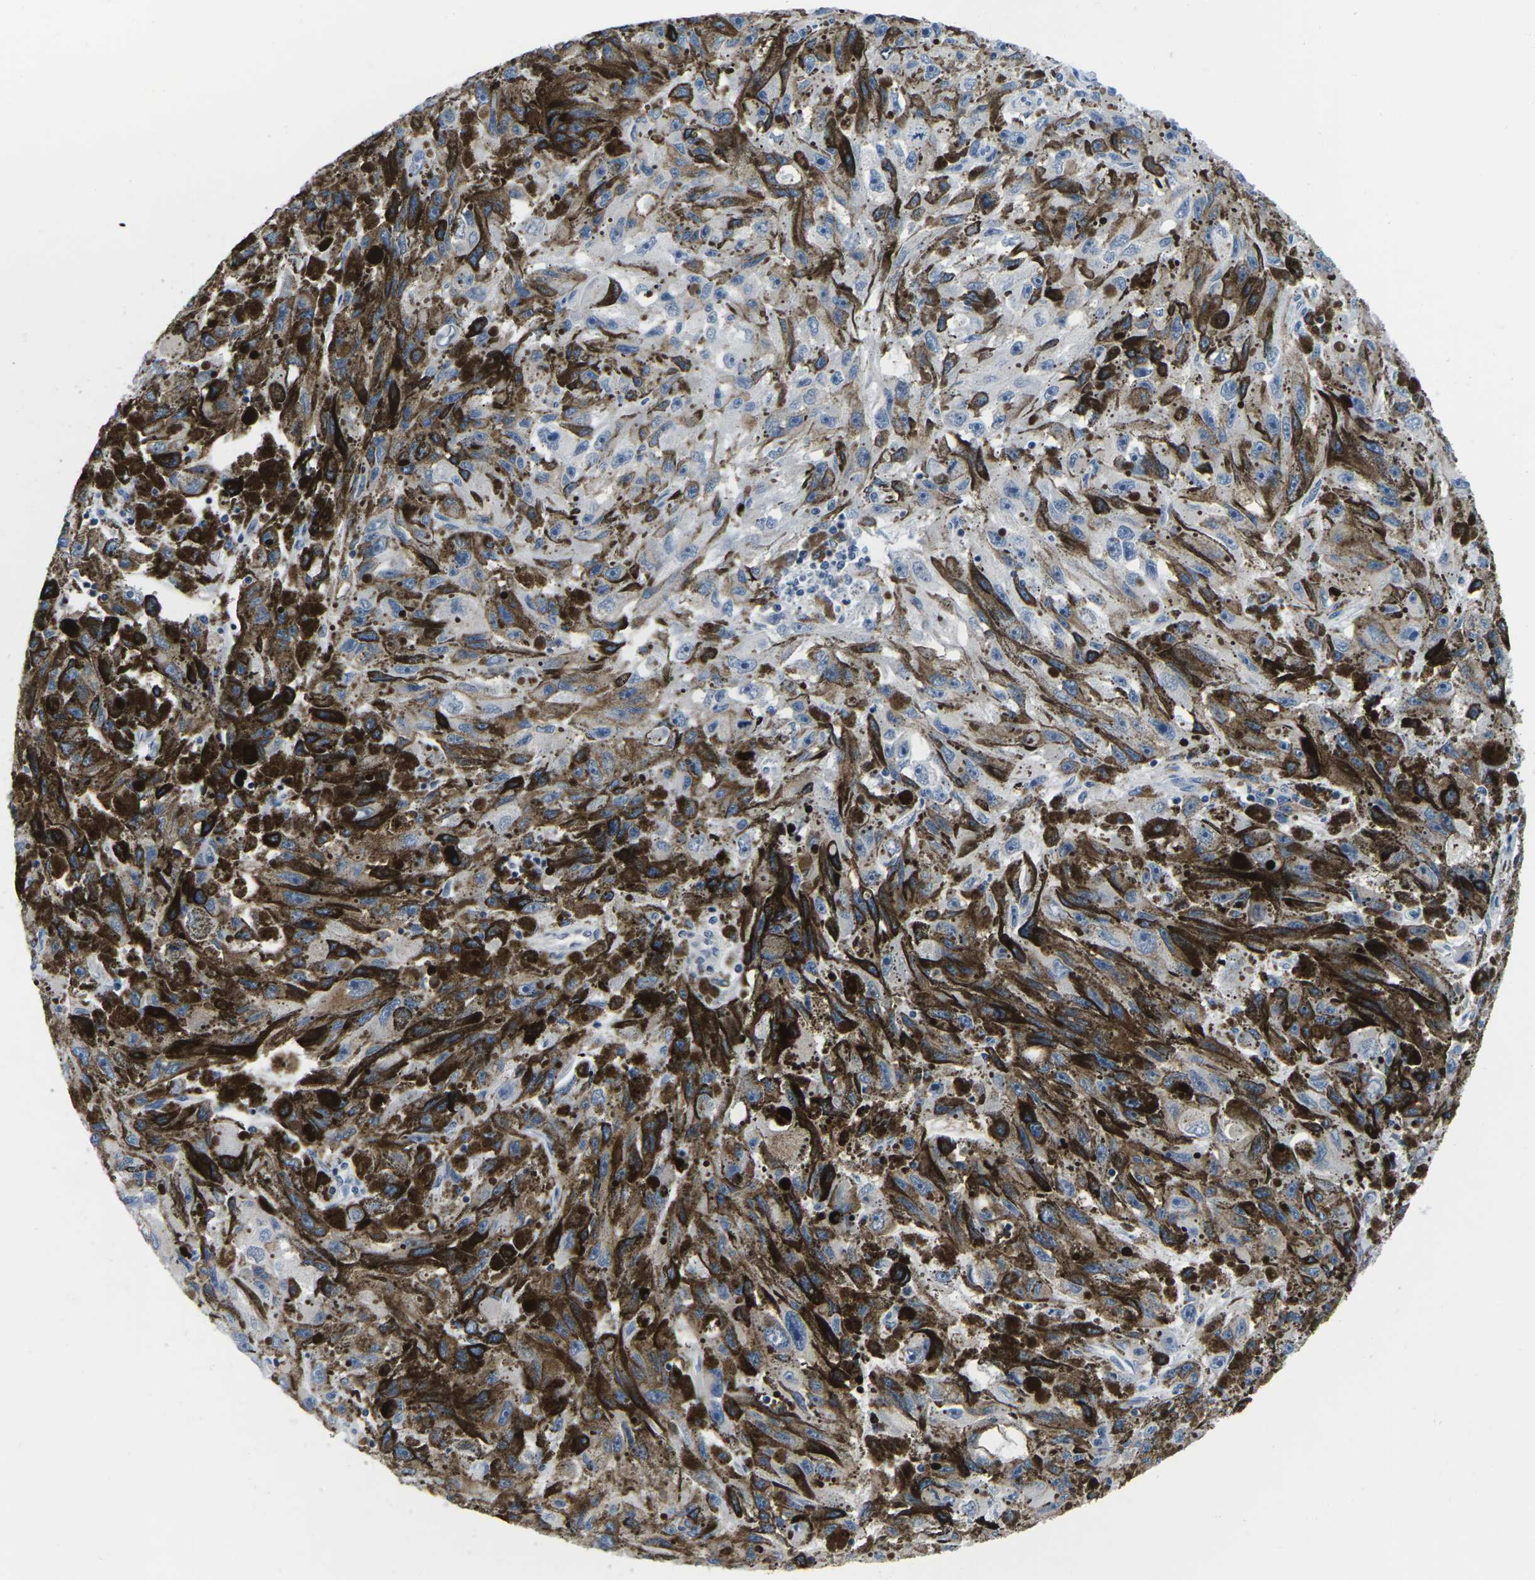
{"staining": {"intensity": "negative", "quantity": "none", "location": "none"}, "tissue": "melanoma", "cell_type": "Tumor cells", "image_type": "cancer", "snomed": [{"axis": "morphology", "description": "Malignant melanoma, NOS"}, {"axis": "topography", "description": "Skin"}], "caption": "Tumor cells show no significant staining in malignant melanoma. (Immunohistochemistry, brightfield microscopy, high magnification).", "gene": "CDC73", "patient": {"sex": "female", "age": 104}}